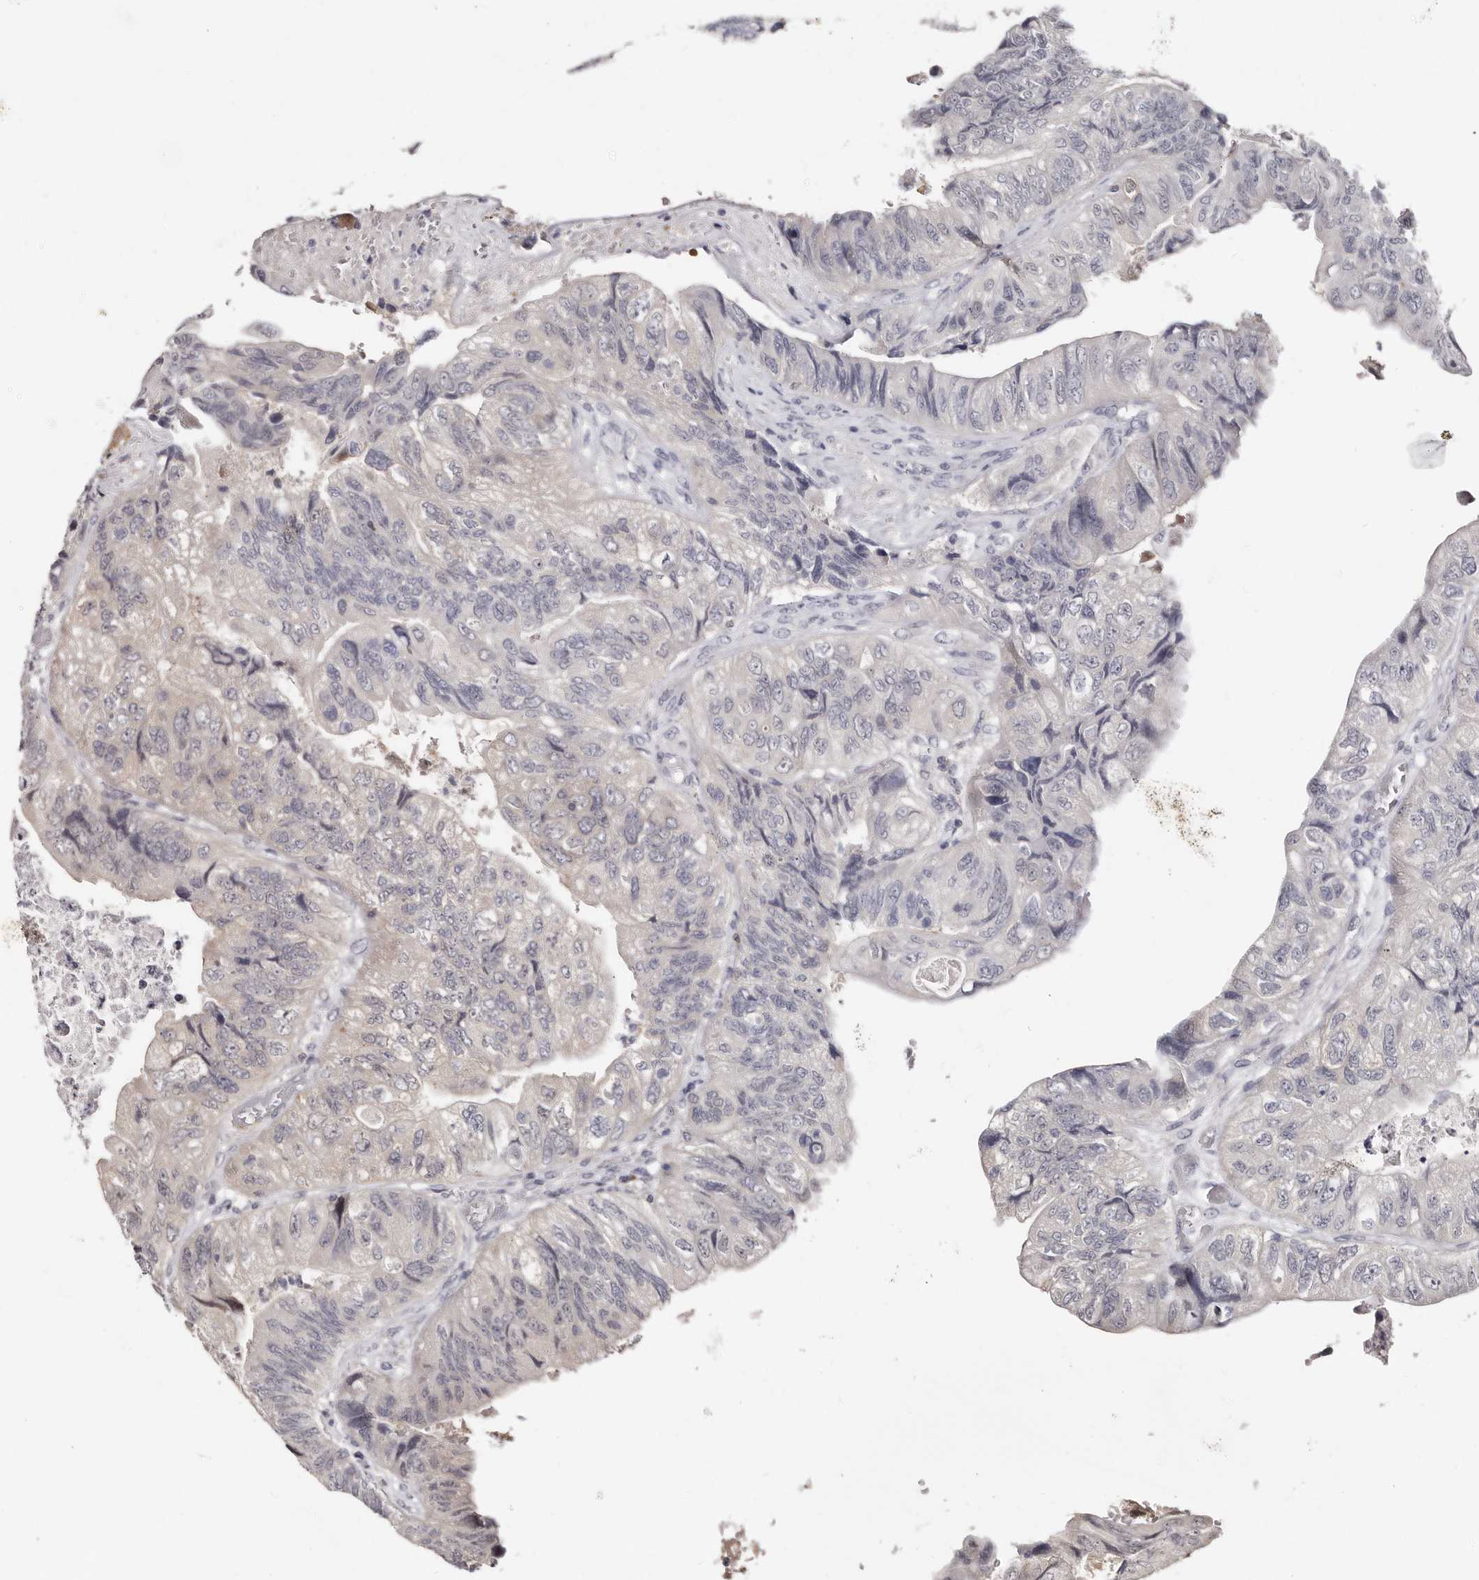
{"staining": {"intensity": "negative", "quantity": "none", "location": "none"}, "tissue": "colorectal cancer", "cell_type": "Tumor cells", "image_type": "cancer", "snomed": [{"axis": "morphology", "description": "Adenocarcinoma, NOS"}, {"axis": "topography", "description": "Rectum"}], "caption": "Colorectal cancer was stained to show a protein in brown. There is no significant staining in tumor cells. Brightfield microscopy of IHC stained with DAB (3,3'-diaminobenzidine) (brown) and hematoxylin (blue), captured at high magnification.", "gene": "PHF20L1", "patient": {"sex": "male", "age": 63}}